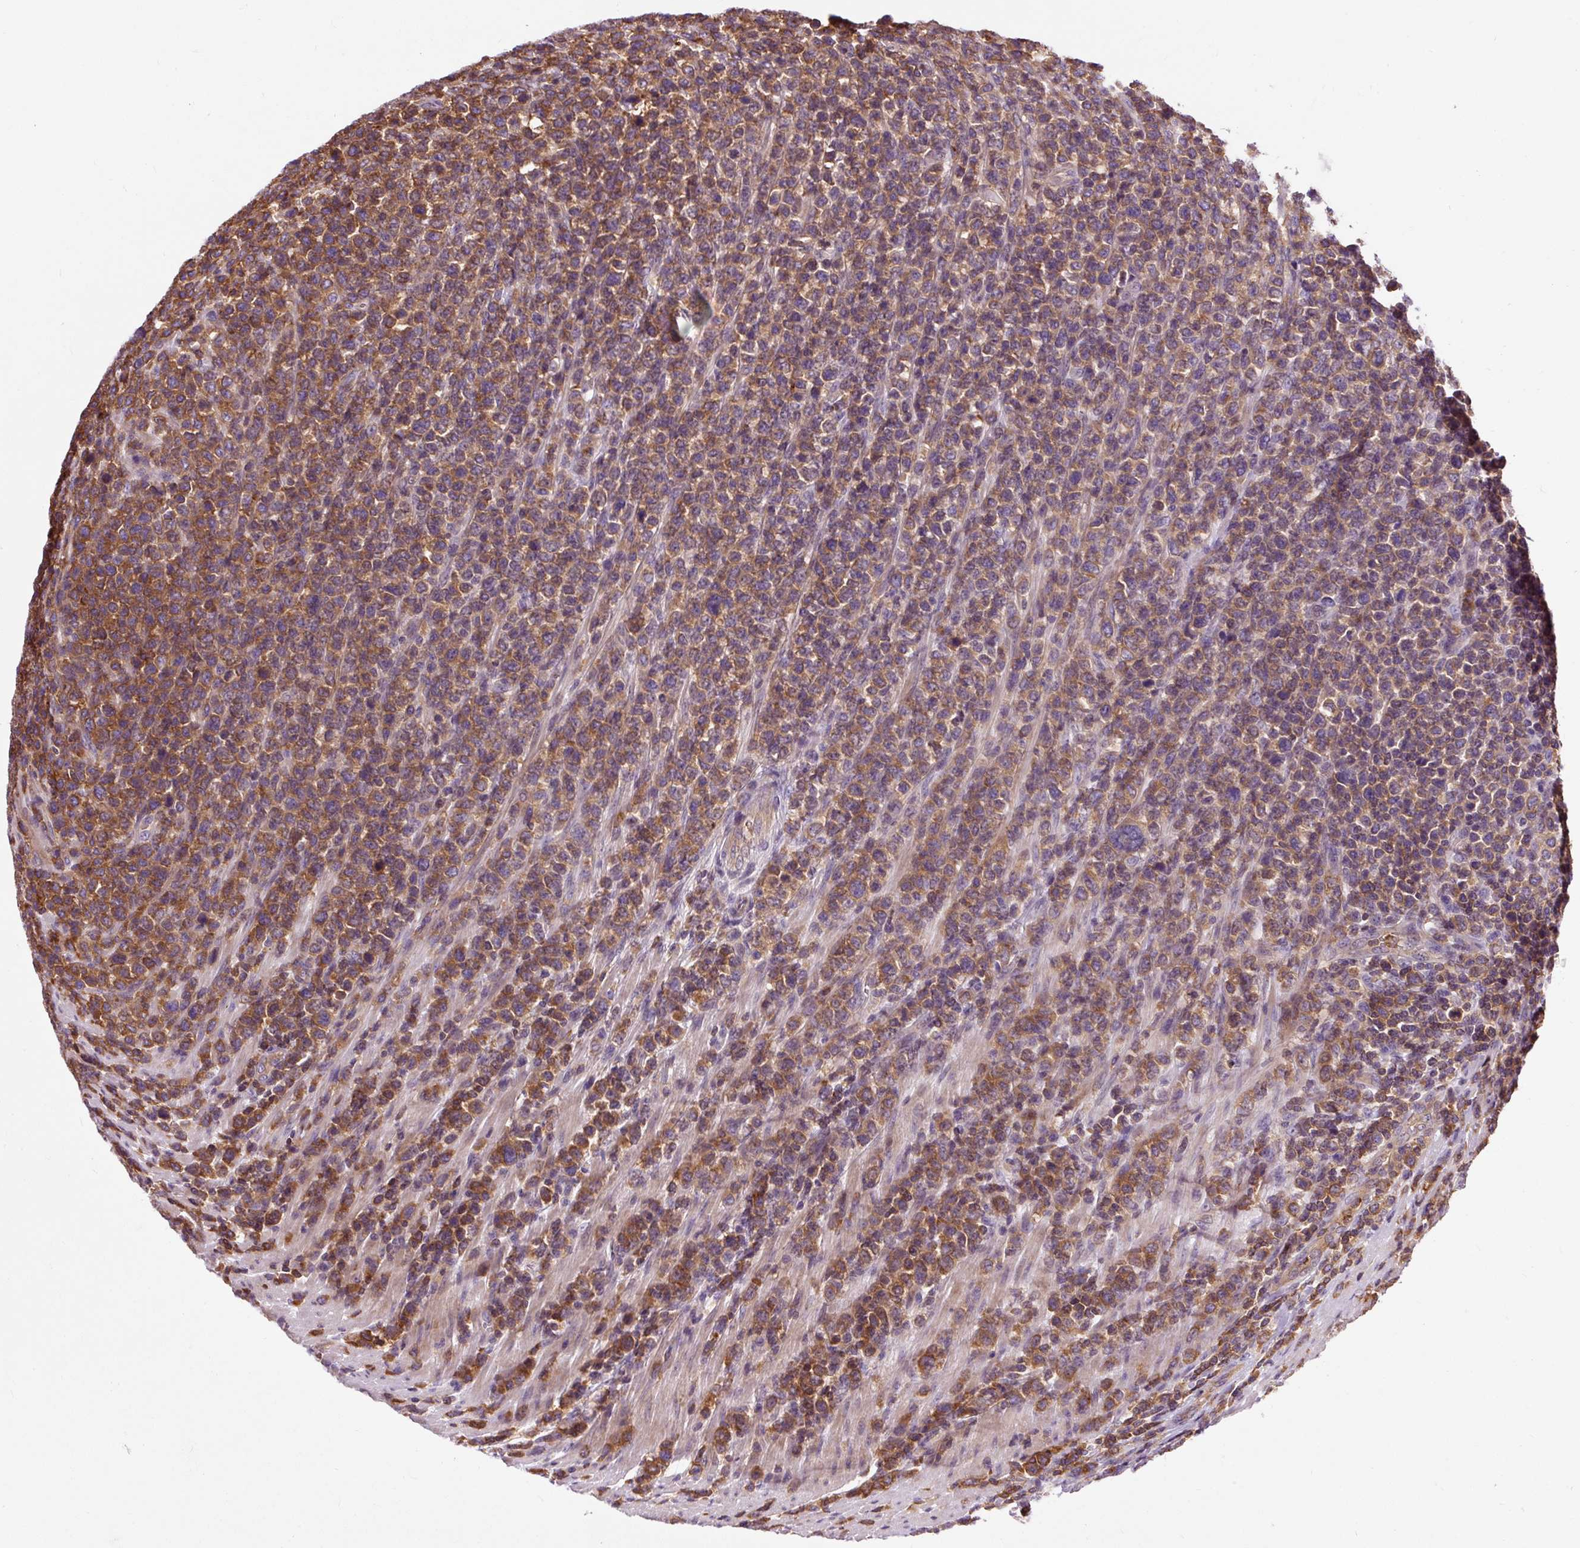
{"staining": {"intensity": "moderate", "quantity": ">75%", "location": "cytoplasmic/membranous"}, "tissue": "lymphoma", "cell_type": "Tumor cells", "image_type": "cancer", "snomed": [{"axis": "morphology", "description": "Malignant lymphoma, non-Hodgkin's type, High grade"}, {"axis": "topography", "description": "Soft tissue"}], "caption": "A high-resolution photomicrograph shows immunohistochemistry staining of malignant lymphoma, non-Hodgkin's type (high-grade), which demonstrates moderate cytoplasmic/membranous staining in about >75% of tumor cells.", "gene": "CISD3", "patient": {"sex": "female", "age": 56}}